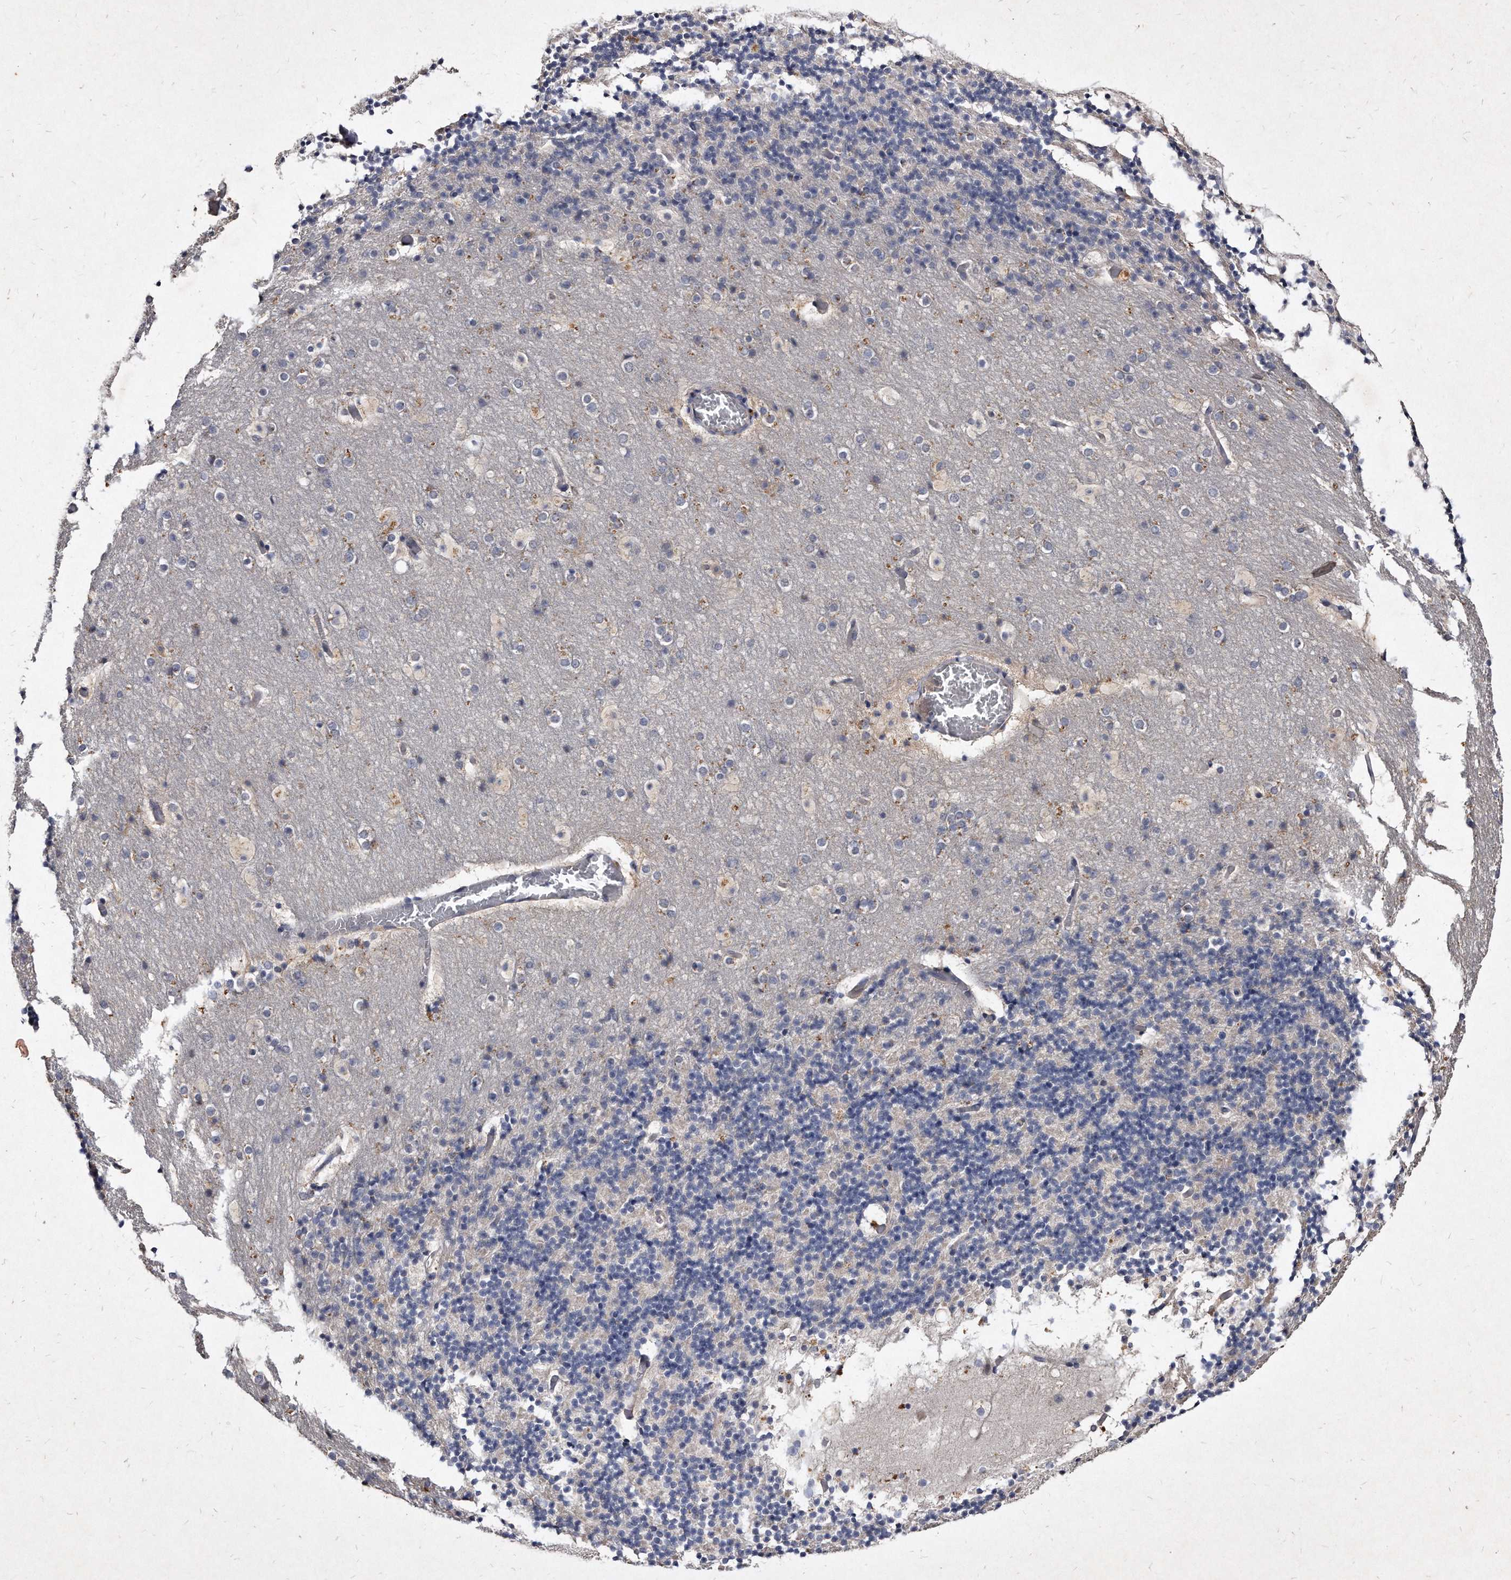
{"staining": {"intensity": "negative", "quantity": "none", "location": "none"}, "tissue": "cerebellum", "cell_type": "Cells in granular layer", "image_type": "normal", "snomed": [{"axis": "morphology", "description": "Normal tissue, NOS"}, {"axis": "topography", "description": "Cerebellum"}], "caption": "Human cerebellum stained for a protein using immunohistochemistry exhibits no staining in cells in granular layer.", "gene": "KLHDC3", "patient": {"sex": "male", "age": 57}}